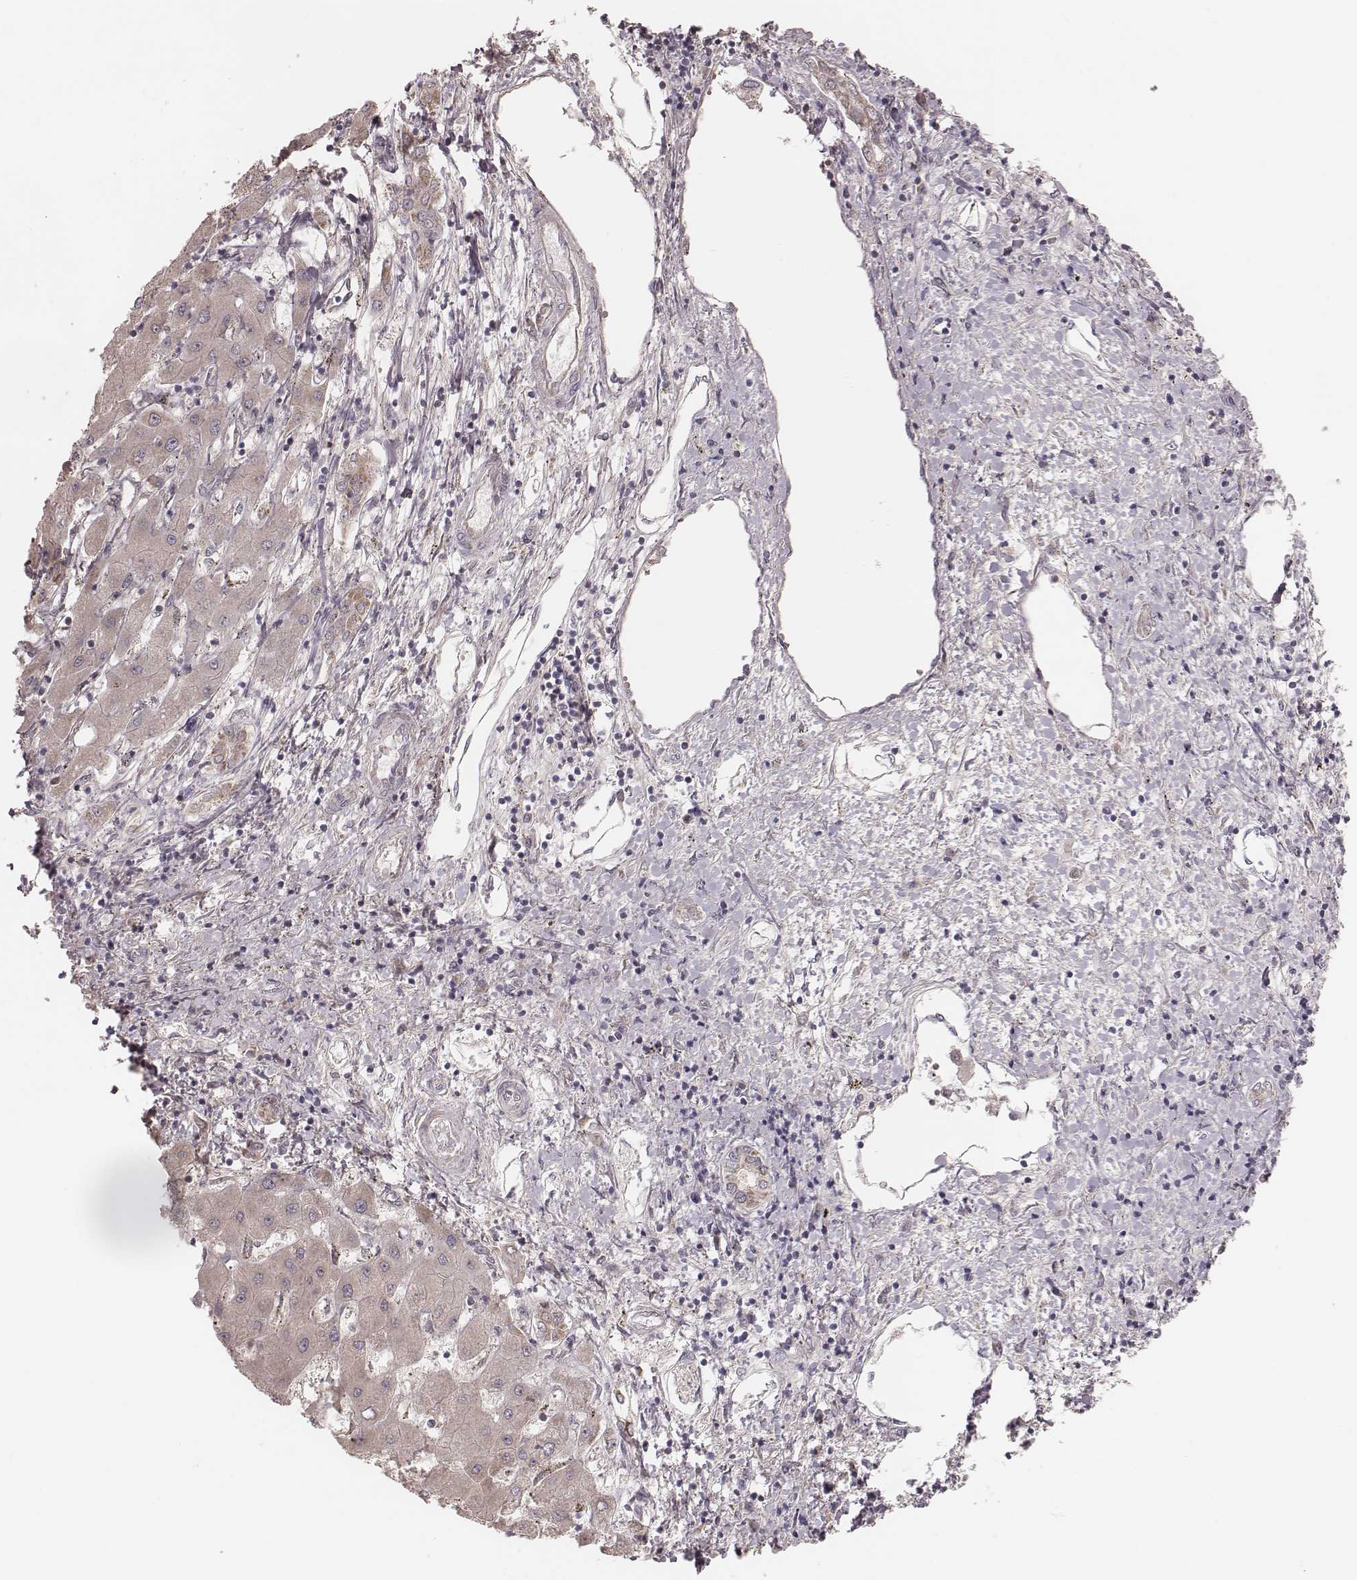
{"staining": {"intensity": "weak", "quantity": "<25%", "location": "cytoplasmic/membranous"}, "tissue": "liver cancer", "cell_type": "Tumor cells", "image_type": "cancer", "snomed": [{"axis": "morphology", "description": "Carcinoma, Hepatocellular, NOS"}, {"axis": "topography", "description": "Liver"}], "caption": "Liver hepatocellular carcinoma was stained to show a protein in brown. There is no significant positivity in tumor cells. (DAB (3,3'-diaminobenzidine) immunohistochemistry, high magnification).", "gene": "MRPS27", "patient": {"sex": "male", "age": 56}}